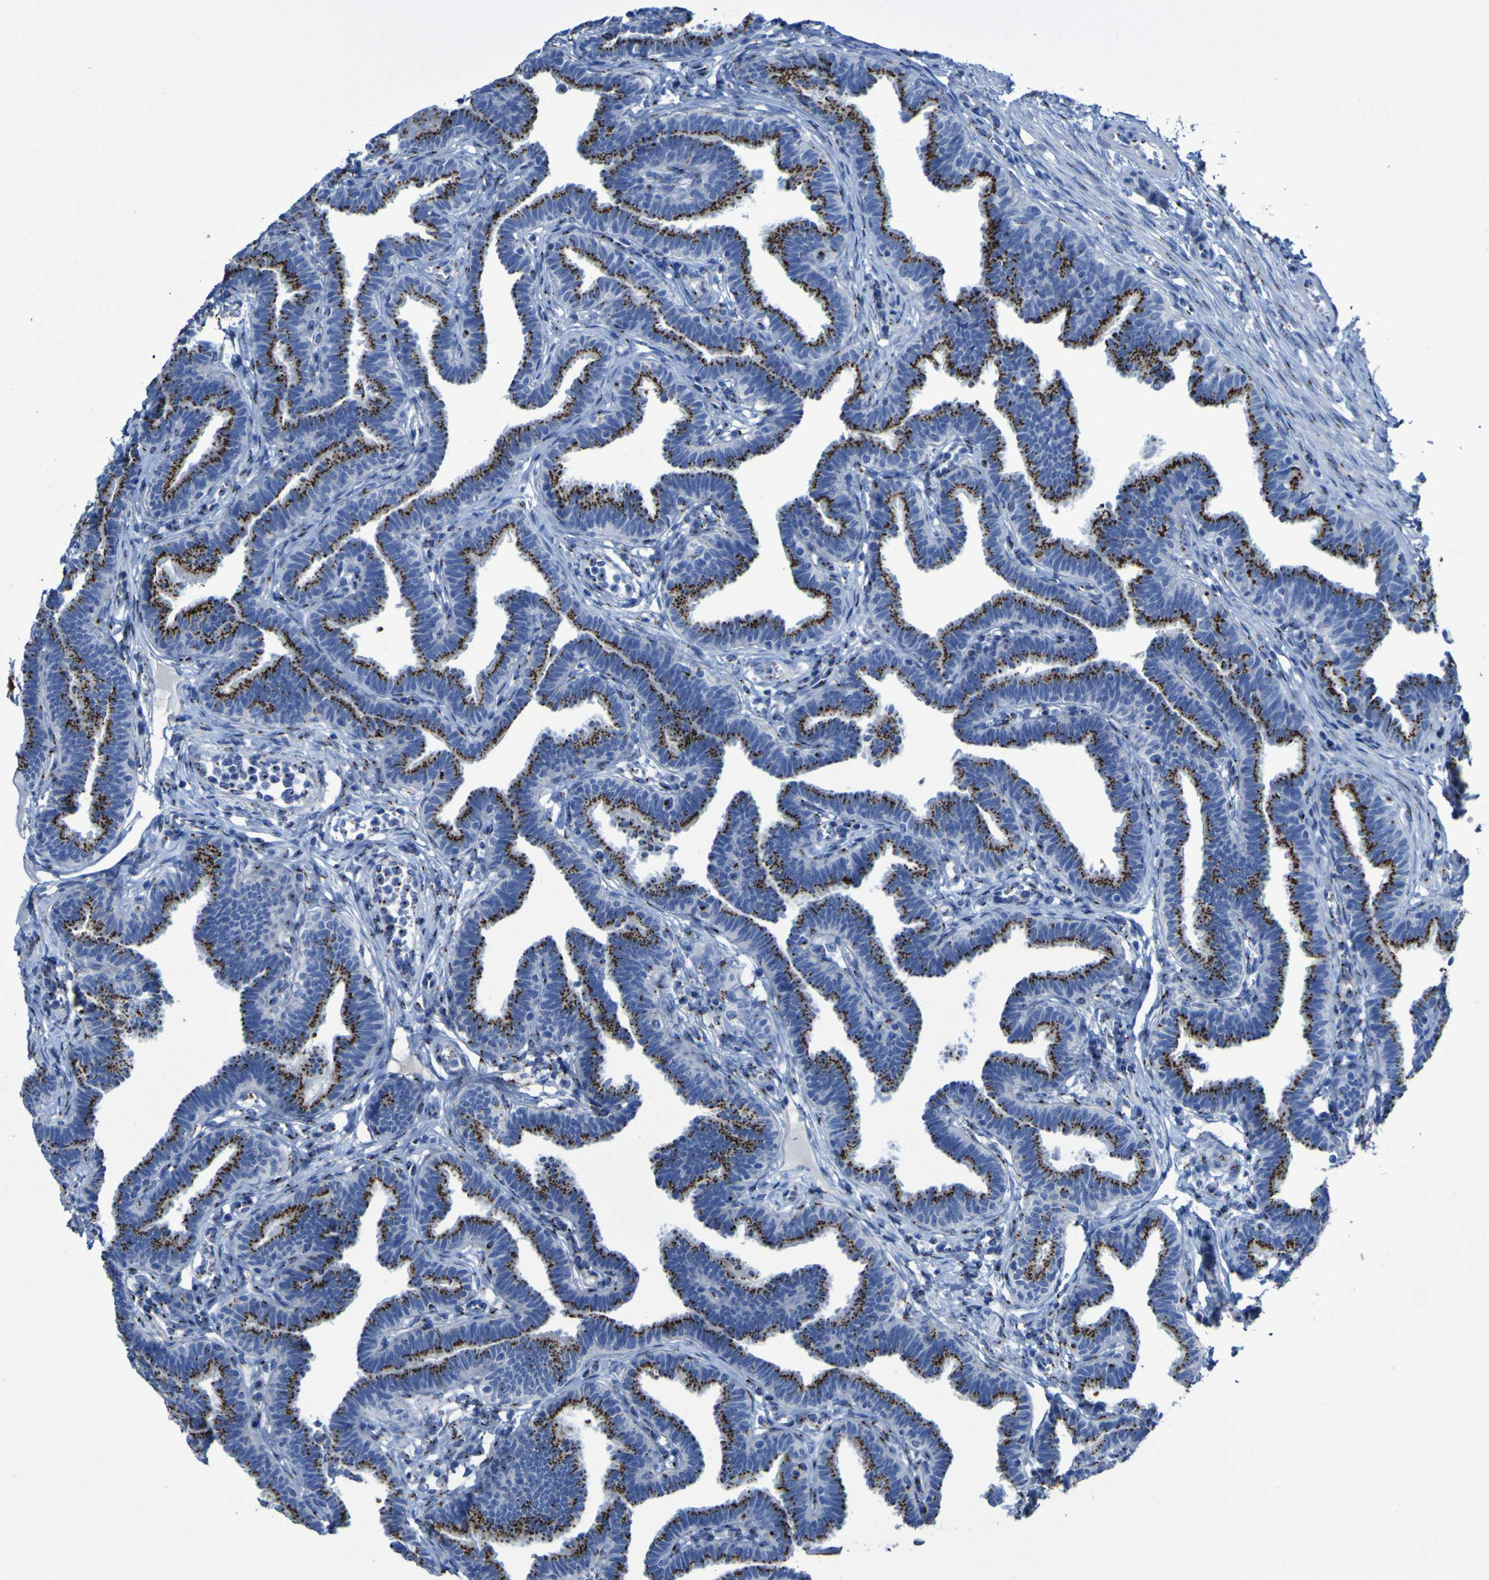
{"staining": {"intensity": "strong", "quantity": ">75%", "location": "cytoplasmic/membranous"}, "tissue": "fallopian tube", "cell_type": "Glandular cells", "image_type": "normal", "snomed": [{"axis": "morphology", "description": "Normal tissue, NOS"}, {"axis": "topography", "description": "Fallopian tube"}, {"axis": "topography", "description": "Ovary"}], "caption": "Immunohistochemistry (IHC) of unremarkable human fallopian tube reveals high levels of strong cytoplasmic/membranous positivity in about >75% of glandular cells.", "gene": "GOLM1", "patient": {"sex": "female", "age": 23}}